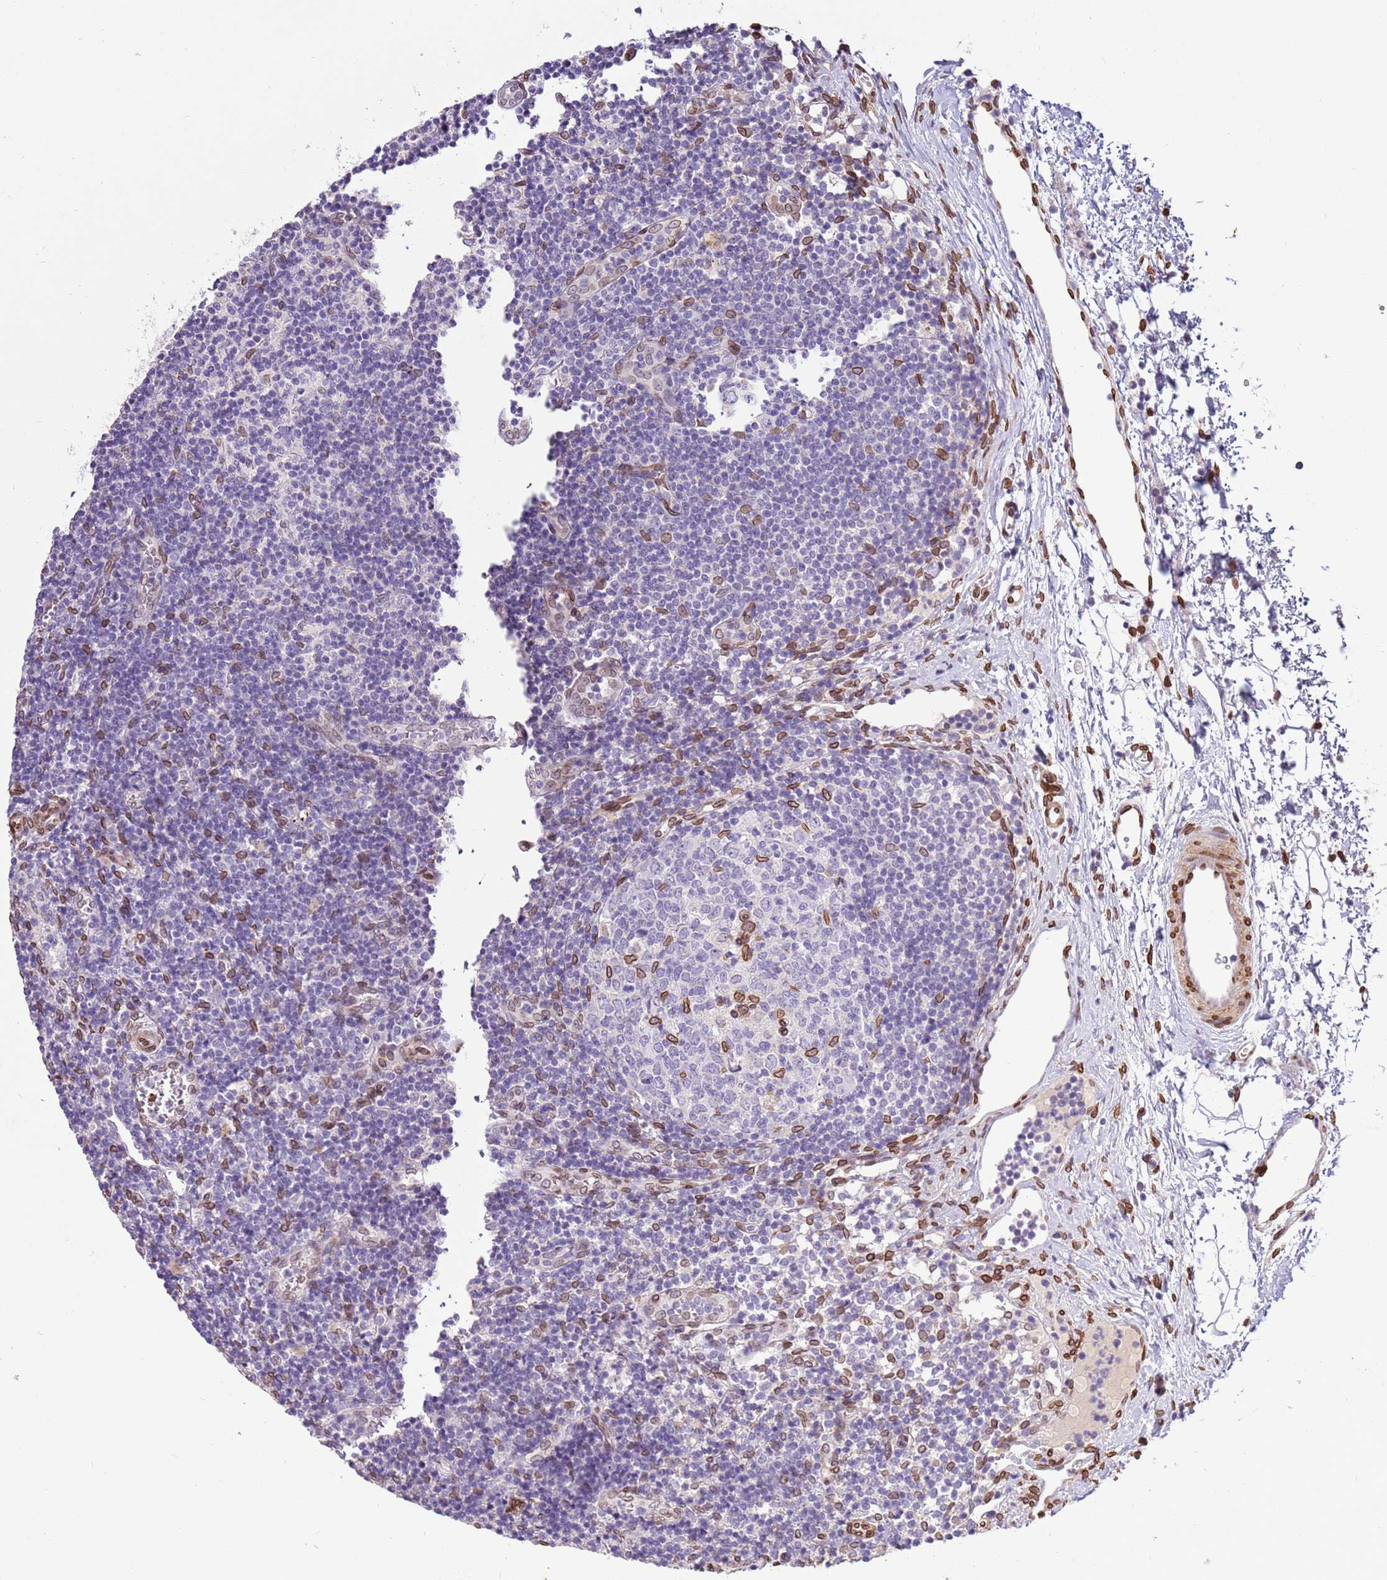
{"staining": {"intensity": "moderate", "quantity": "<25%", "location": "cytoplasmic/membranous,nuclear"}, "tissue": "lymph node", "cell_type": "Germinal center cells", "image_type": "normal", "snomed": [{"axis": "morphology", "description": "Normal tissue, NOS"}, {"axis": "topography", "description": "Lymph node"}], "caption": "Protein analysis of unremarkable lymph node exhibits moderate cytoplasmic/membranous,nuclear staining in approximately <25% of germinal center cells. The staining was performed using DAB to visualize the protein expression in brown, while the nuclei were stained in blue with hematoxylin (Magnification: 20x).", "gene": "TMEM47", "patient": {"sex": "female", "age": 37}}